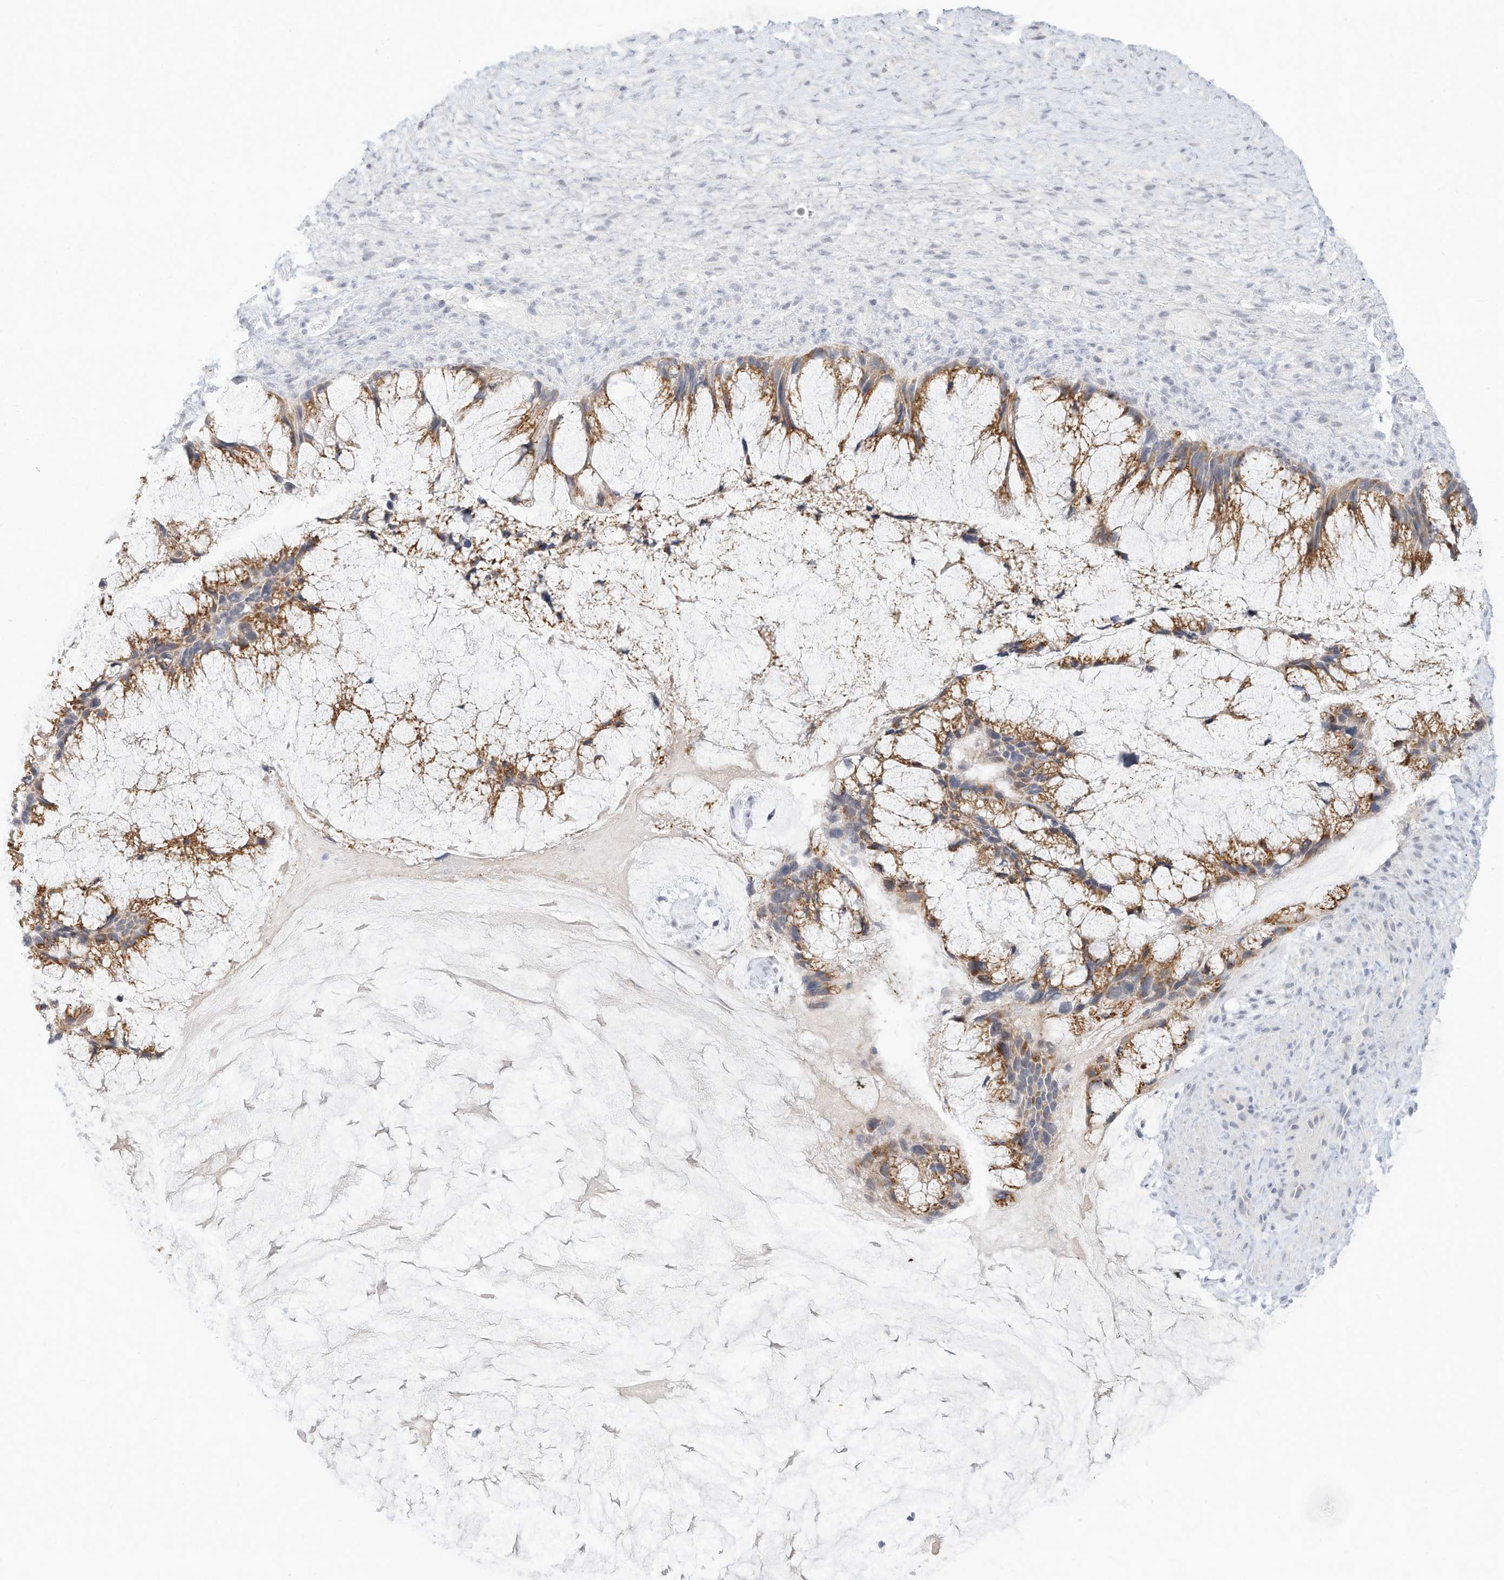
{"staining": {"intensity": "moderate", "quantity": ">75%", "location": "cytoplasmic/membranous"}, "tissue": "ovarian cancer", "cell_type": "Tumor cells", "image_type": "cancer", "snomed": [{"axis": "morphology", "description": "Cystadenocarcinoma, mucinous, NOS"}, {"axis": "topography", "description": "Ovary"}], "caption": "The immunohistochemical stain highlights moderate cytoplasmic/membranous positivity in tumor cells of ovarian cancer (mucinous cystadenocarcinoma) tissue. (IHC, brightfield microscopy, high magnification).", "gene": "PAK6", "patient": {"sex": "female", "age": 37}}